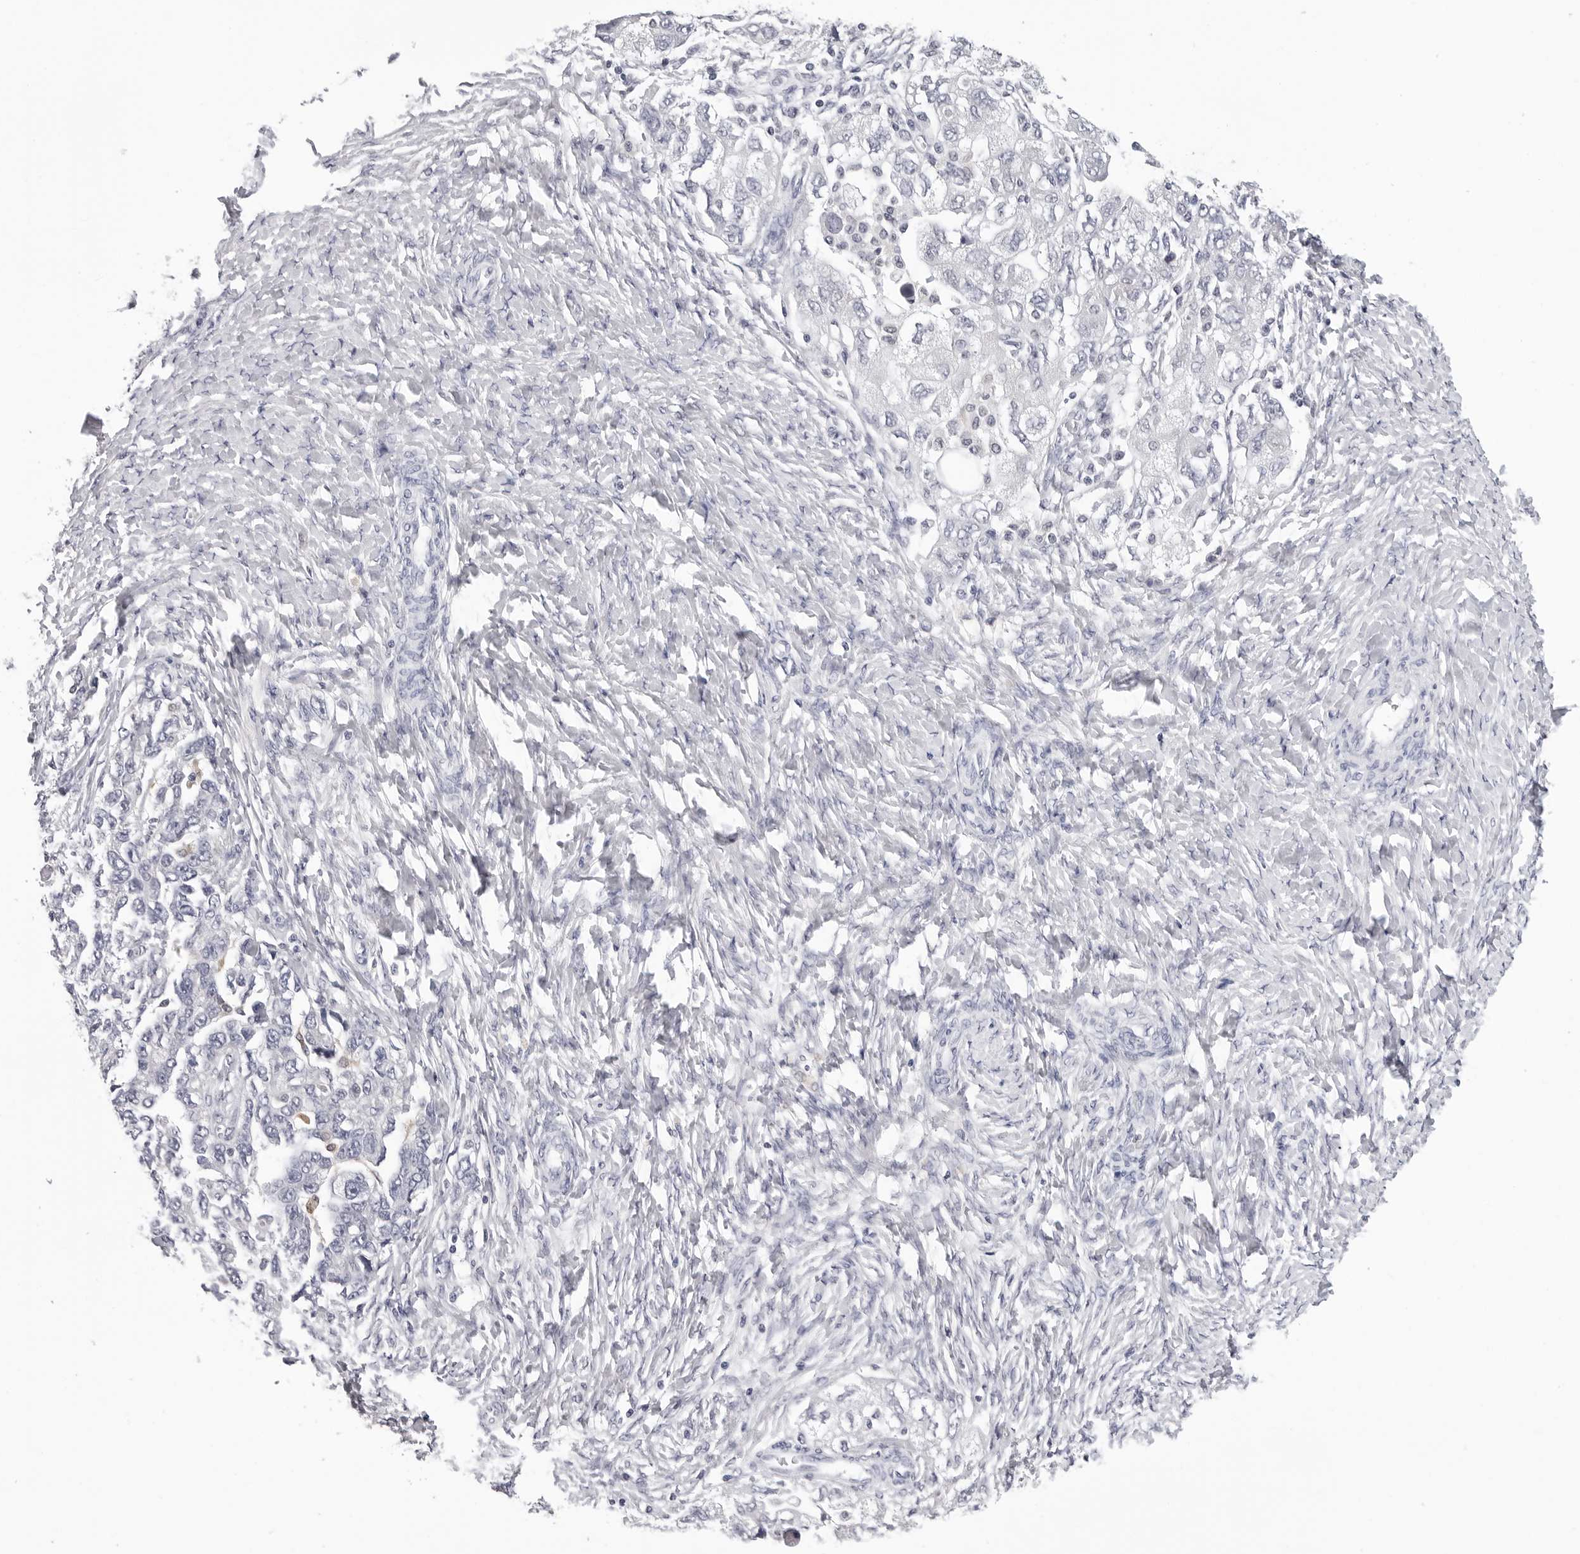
{"staining": {"intensity": "negative", "quantity": "none", "location": "none"}, "tissue": "ovarian cancer", "cell_type": "Tumor cells", "image_type": "cancer", "snomed": [{"axis": "morphology", "description": "Carcinoma, NOS"}, {"axis": "morphology", "description": "Cystadenocarcinoma, serous, NOS"}, {"axis": "topography", "description": "Ovary"}], "caption": "Protein analysis of ovarian cancer (carcinoma) demonstrates no significant expression in tumor cells.", "gene": "TRMT13", "patient": {"sex": "female", "age": 69}}